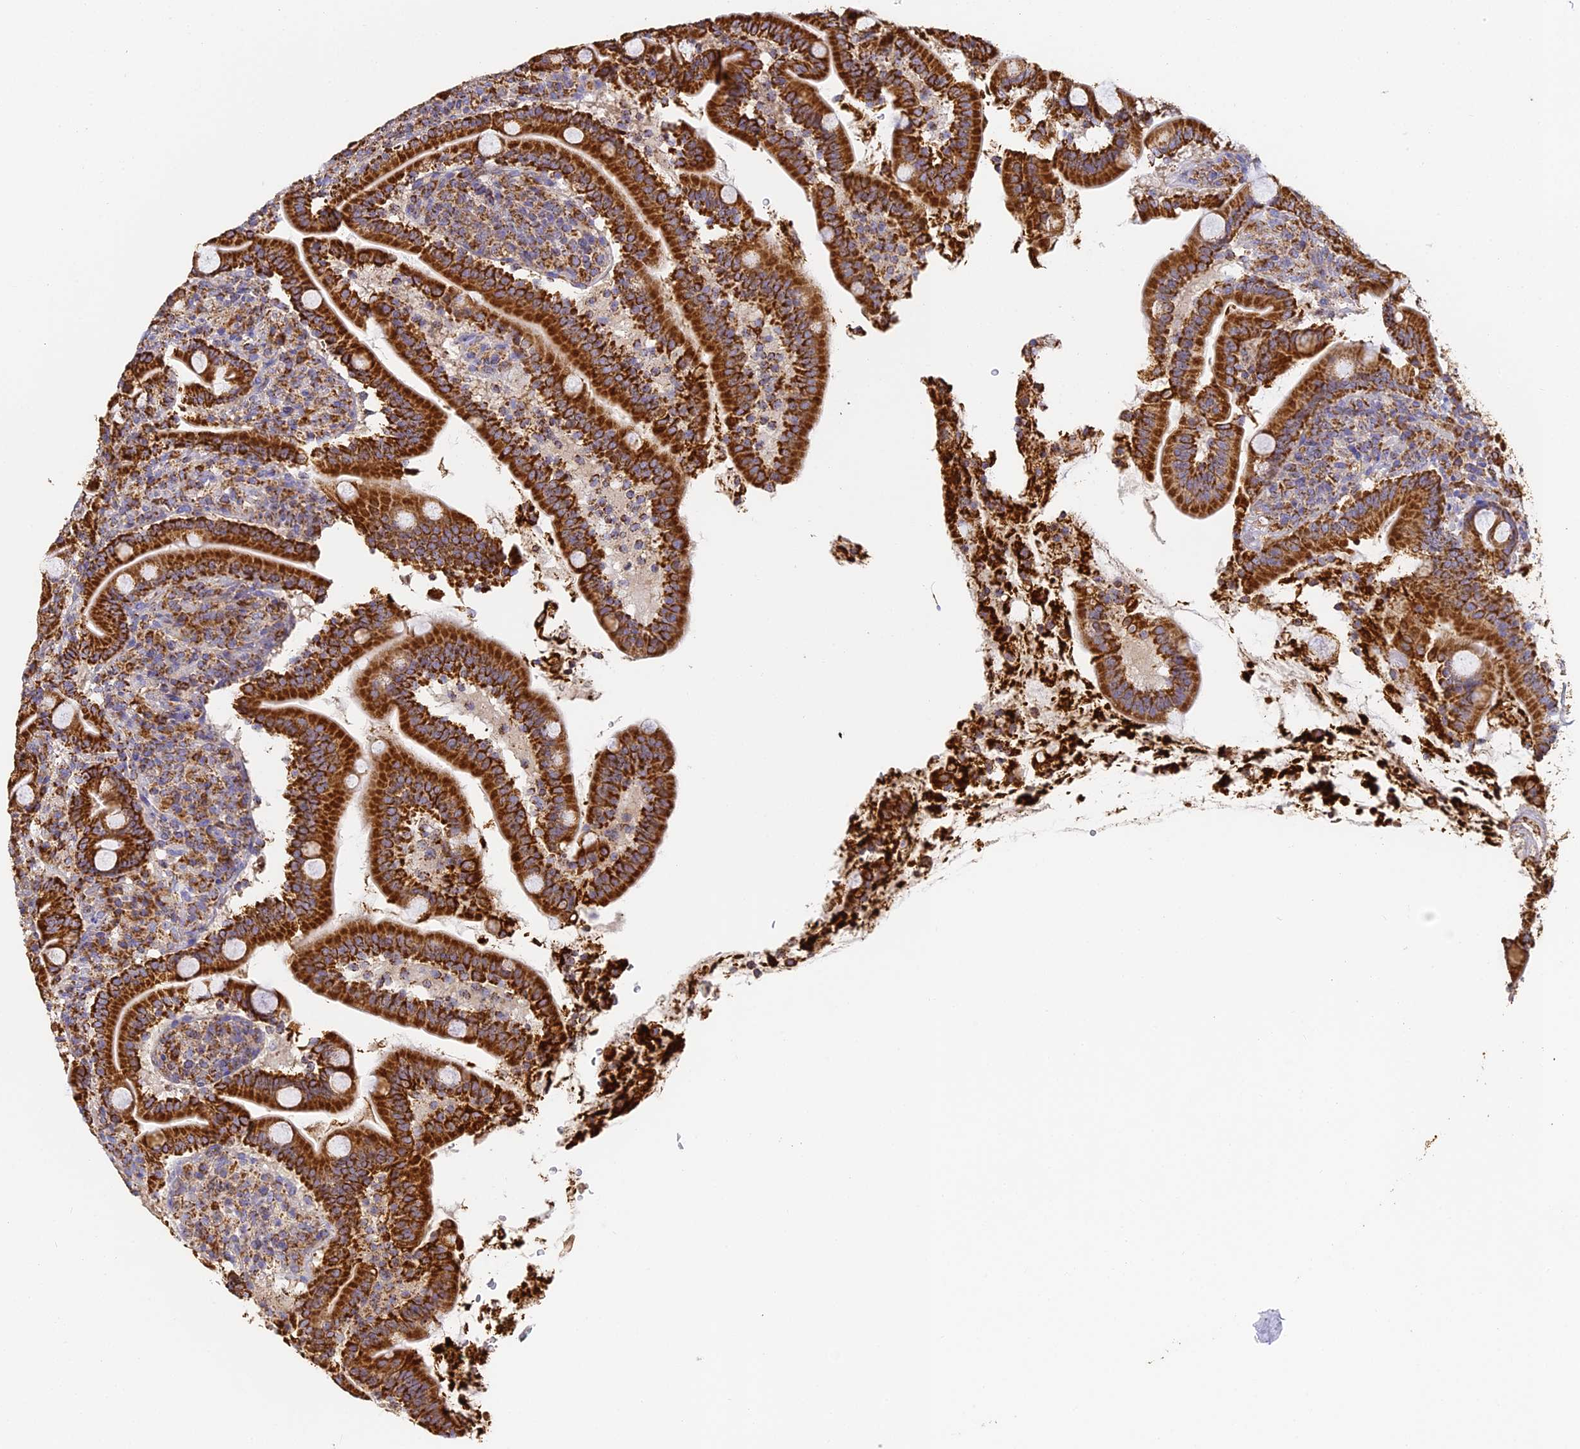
{"staining": {"intensity": "strong", "quantity": ">75%", "location": "cytoplasmic/membranous"}, "tissue": "duodenum", "cell_type": "Glandular cells", "image_type": "normal", "snomed": [{"axis": "morphology", "description": "Normal tissue, NOS"}, {"axis": "topography", "description": "Duodenum"}], "caption": "Immunohistochemistry (DAB) staining of normal human duodenum reveals strong cytoplasmic/membranous protein positivity in approximately >75% of glandular cells.", "gene": "COX6C", "patient": {"sex": "male", "age": 35}}